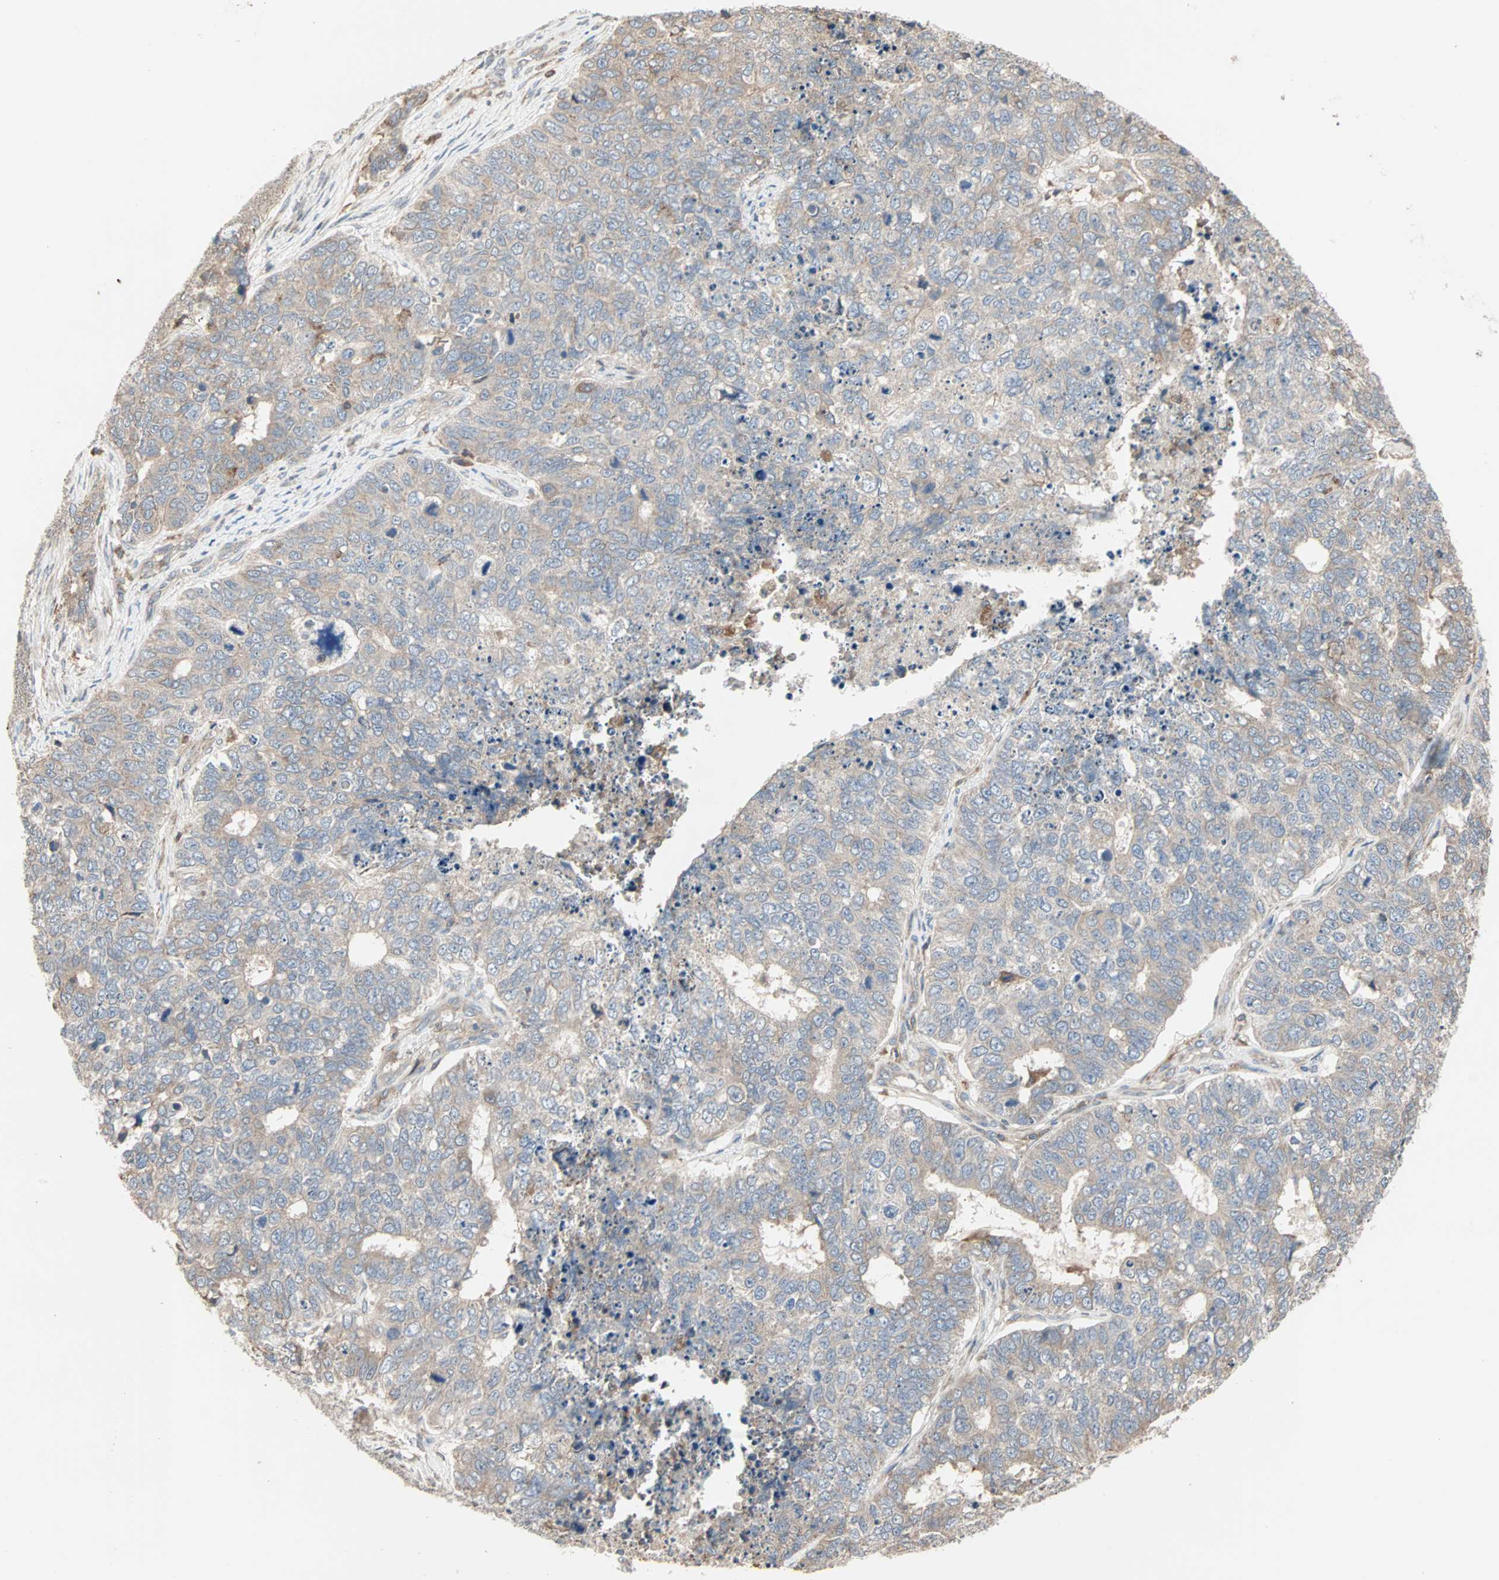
{"staining": {"intensity": "weak", "quantity": ">75%", "location": "cytoplasmic/membranous"}, "tissue": "cervical cancer", "cell_type": "Tumor cells", "image_type": "cancer", "snomed": [{"axis": "morphology", "description": "Squamous cell carcinoma, NOS"}, {"axis": "topography", "description": "Cervix"}], "caption": "Cervical cancer (squamous cell carcinoma) was stained to show a protein in brown. There is low levels of weak cytoplasmic/membranous expression in about >75% of tumor cells.", "gene": "GNAI2", "patient": {"sex": "female", "age": 63}}